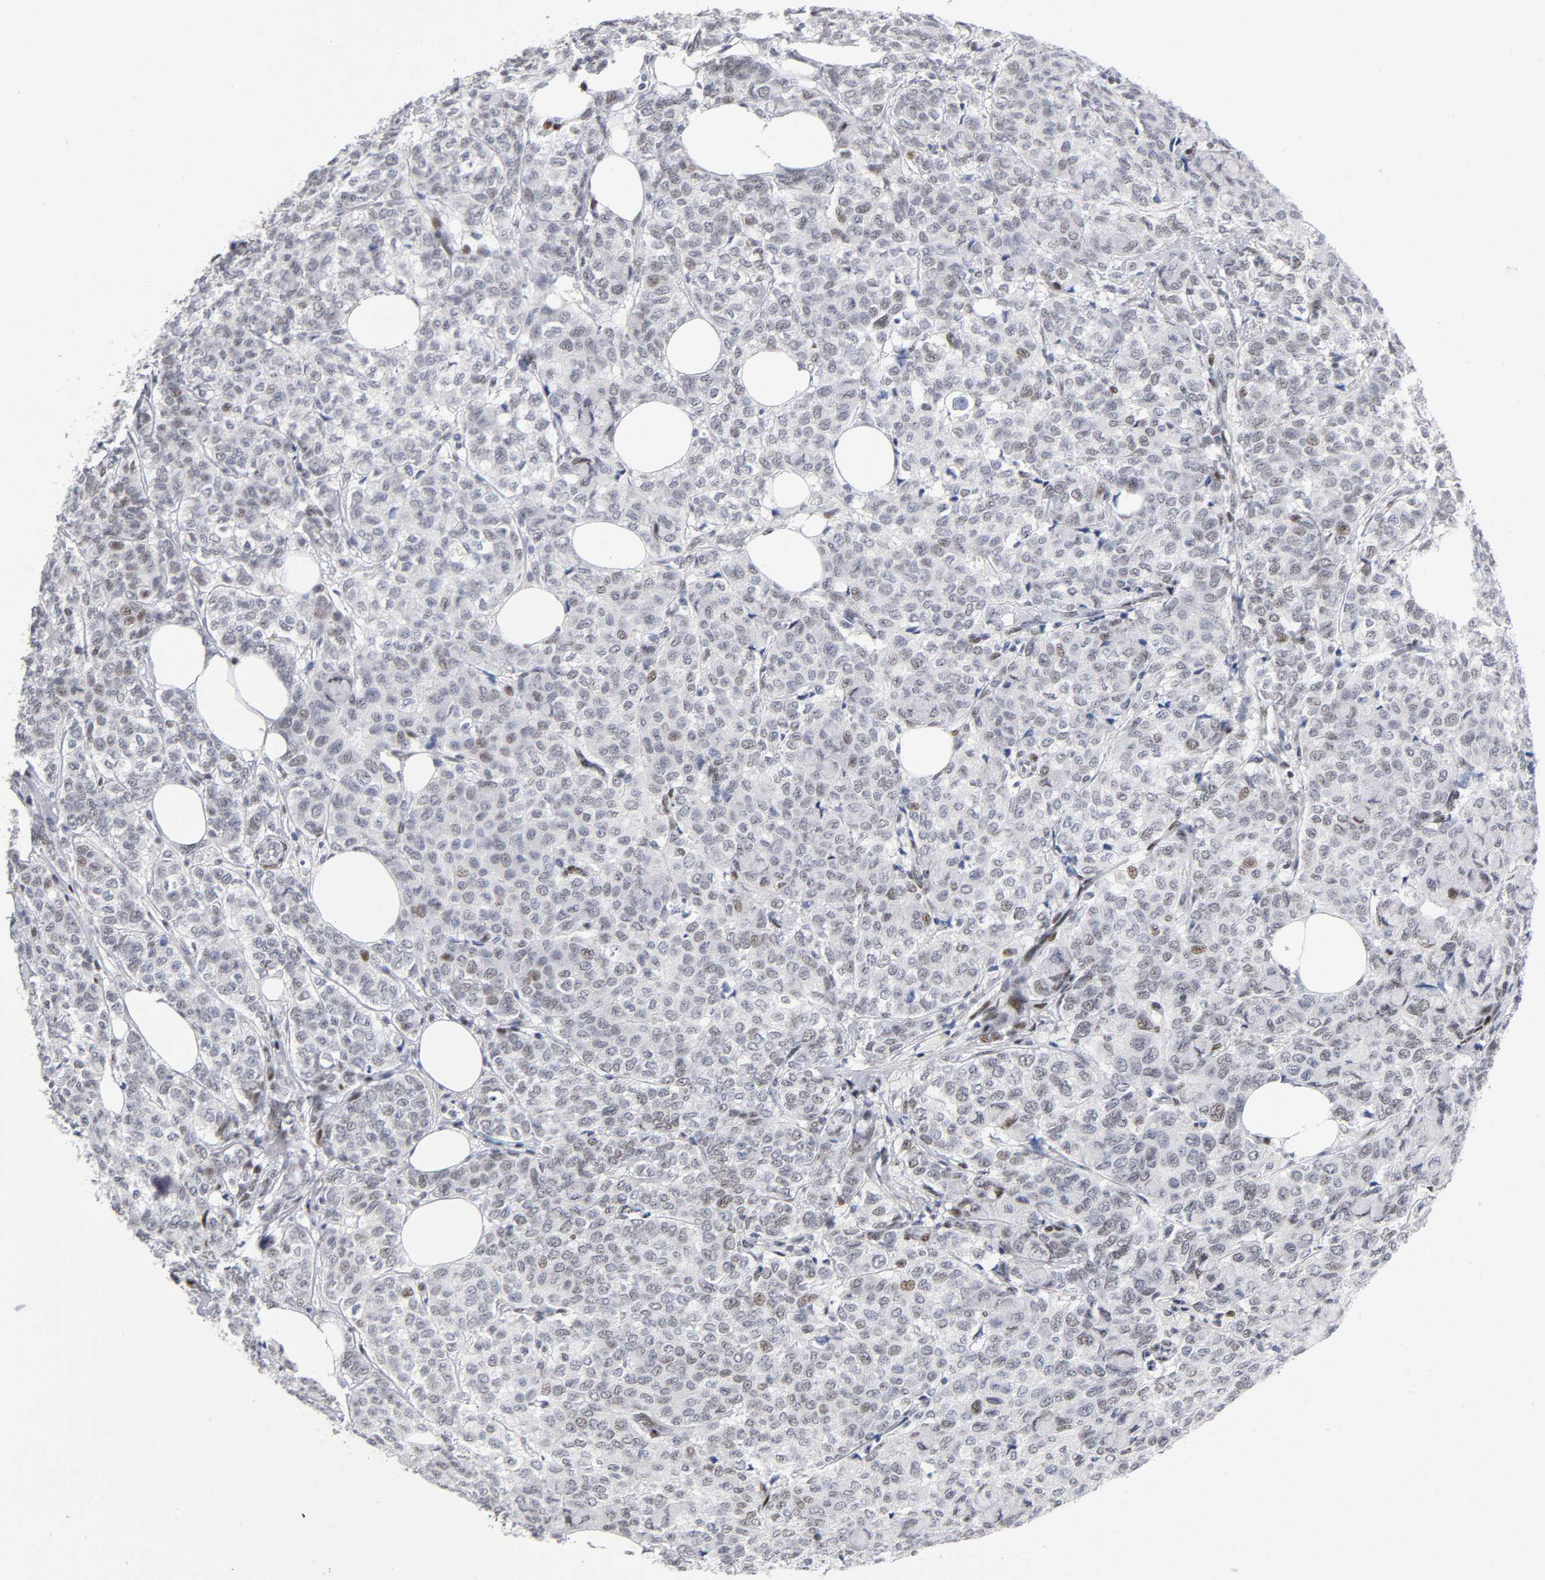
{"staining": {"intensity": "weak", "quantity": "<25%", "location": "nuclear"}, "tissue": "breast cancer", "cell_type": "Tumor cells", "image_type": "cancer", "snomed": [{"axis": "morphology", "description": "Lobular carcinoma"}, {"axis": "topography", "description": "Breast"}], "caption": "Immunohistochemistry (IHC) micrograph of human lobular carcinoma (breast) stained for a protein (brown), which demonstrates no positivity in tumor cells.", "gene": "SP3", "patient": {"sex": "female", "age": 60}}